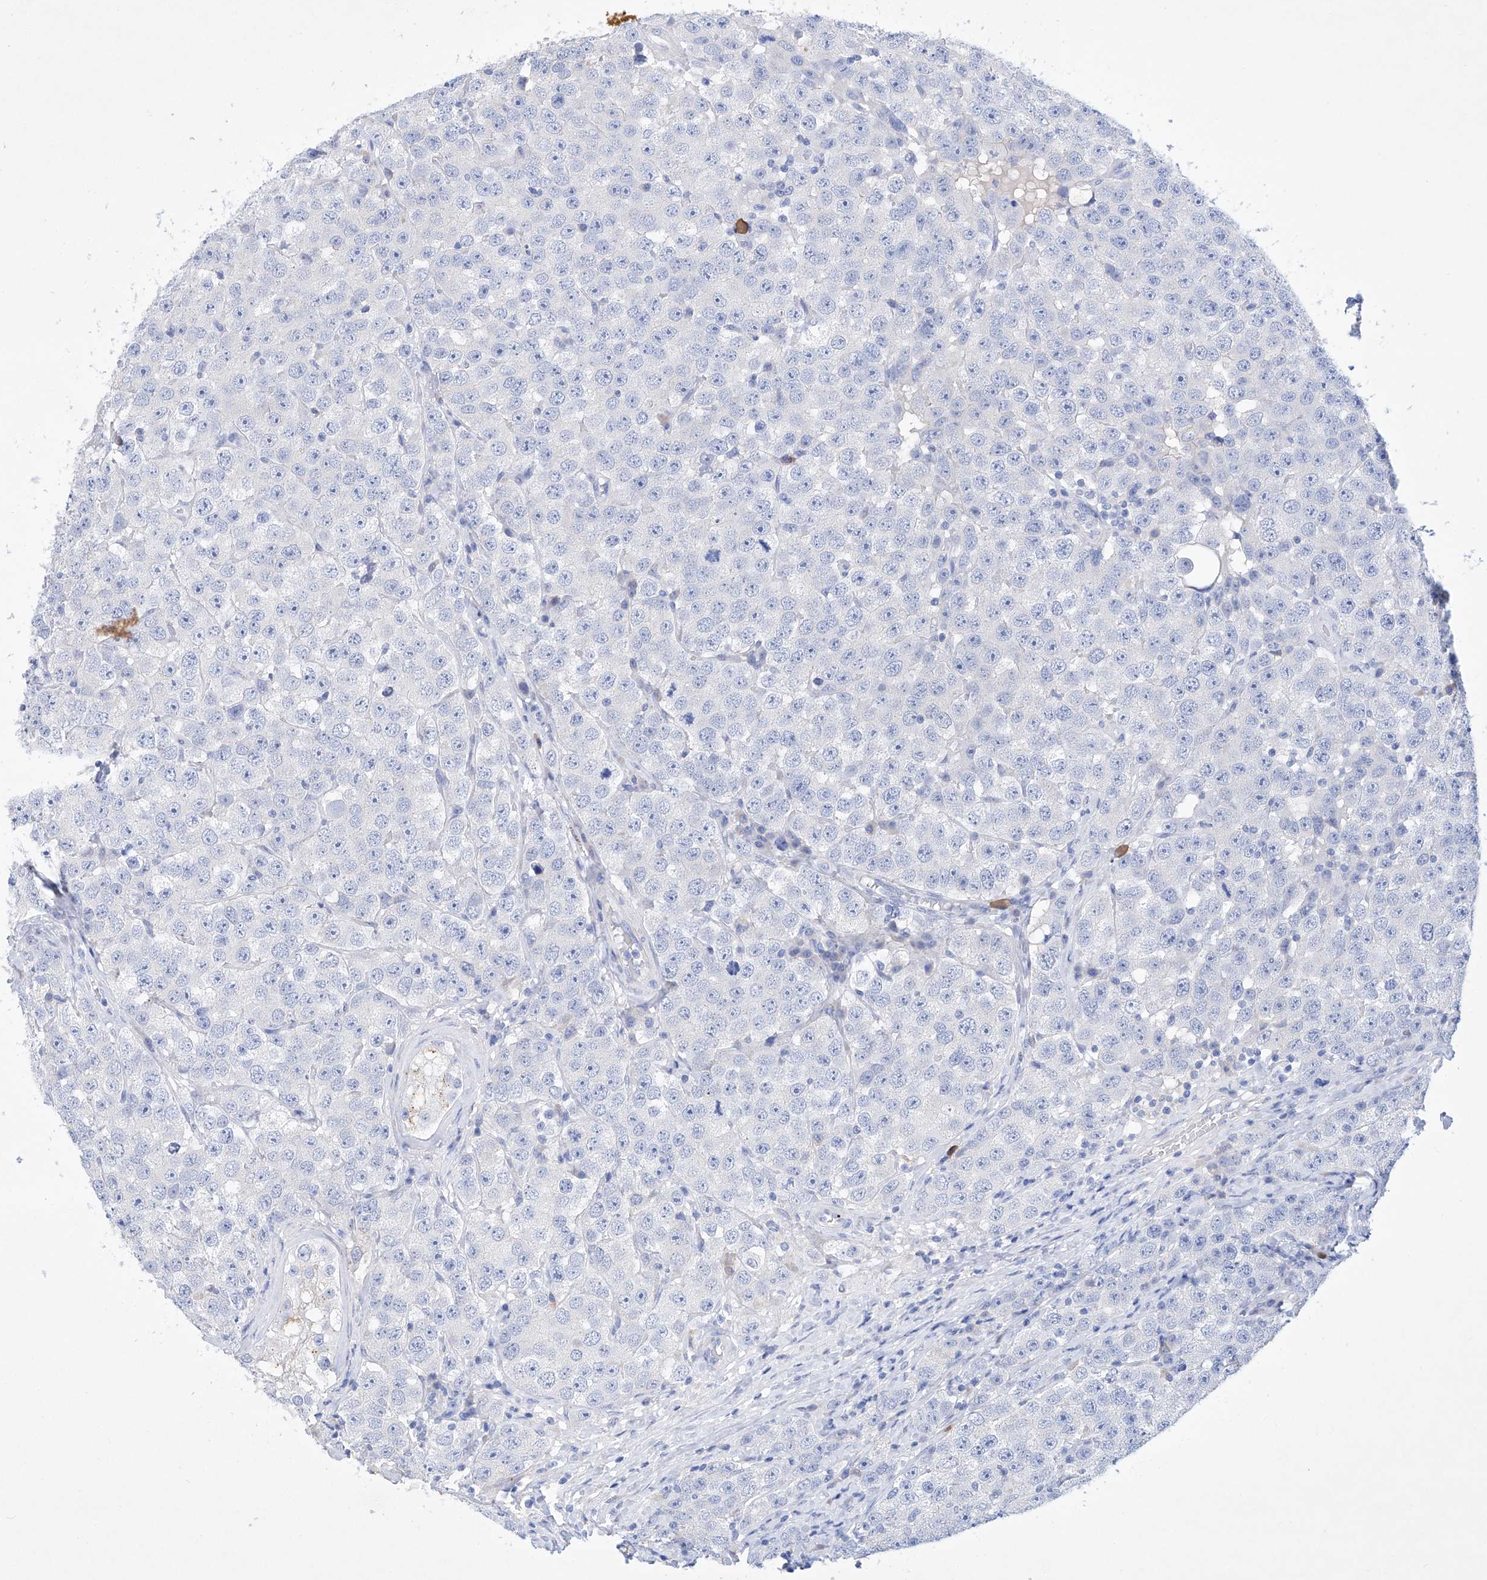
{"staining": {"intensity": "negative", "quantity": "none", "location": "none"}, "tissue": "testis cancer", "cell_type": "Tumor cells", "image_type": "cancer", "snomed": [{"axis": "morphology", "description": "Seminoma, NOS"}, {"axis": "topography", "description": "Testis"}], "caption": "Tumor cells are negative for brown protein staining in seminoma (testis).", "gene": "LURAP1", "patient": {"sex": "male", "age": 28}}